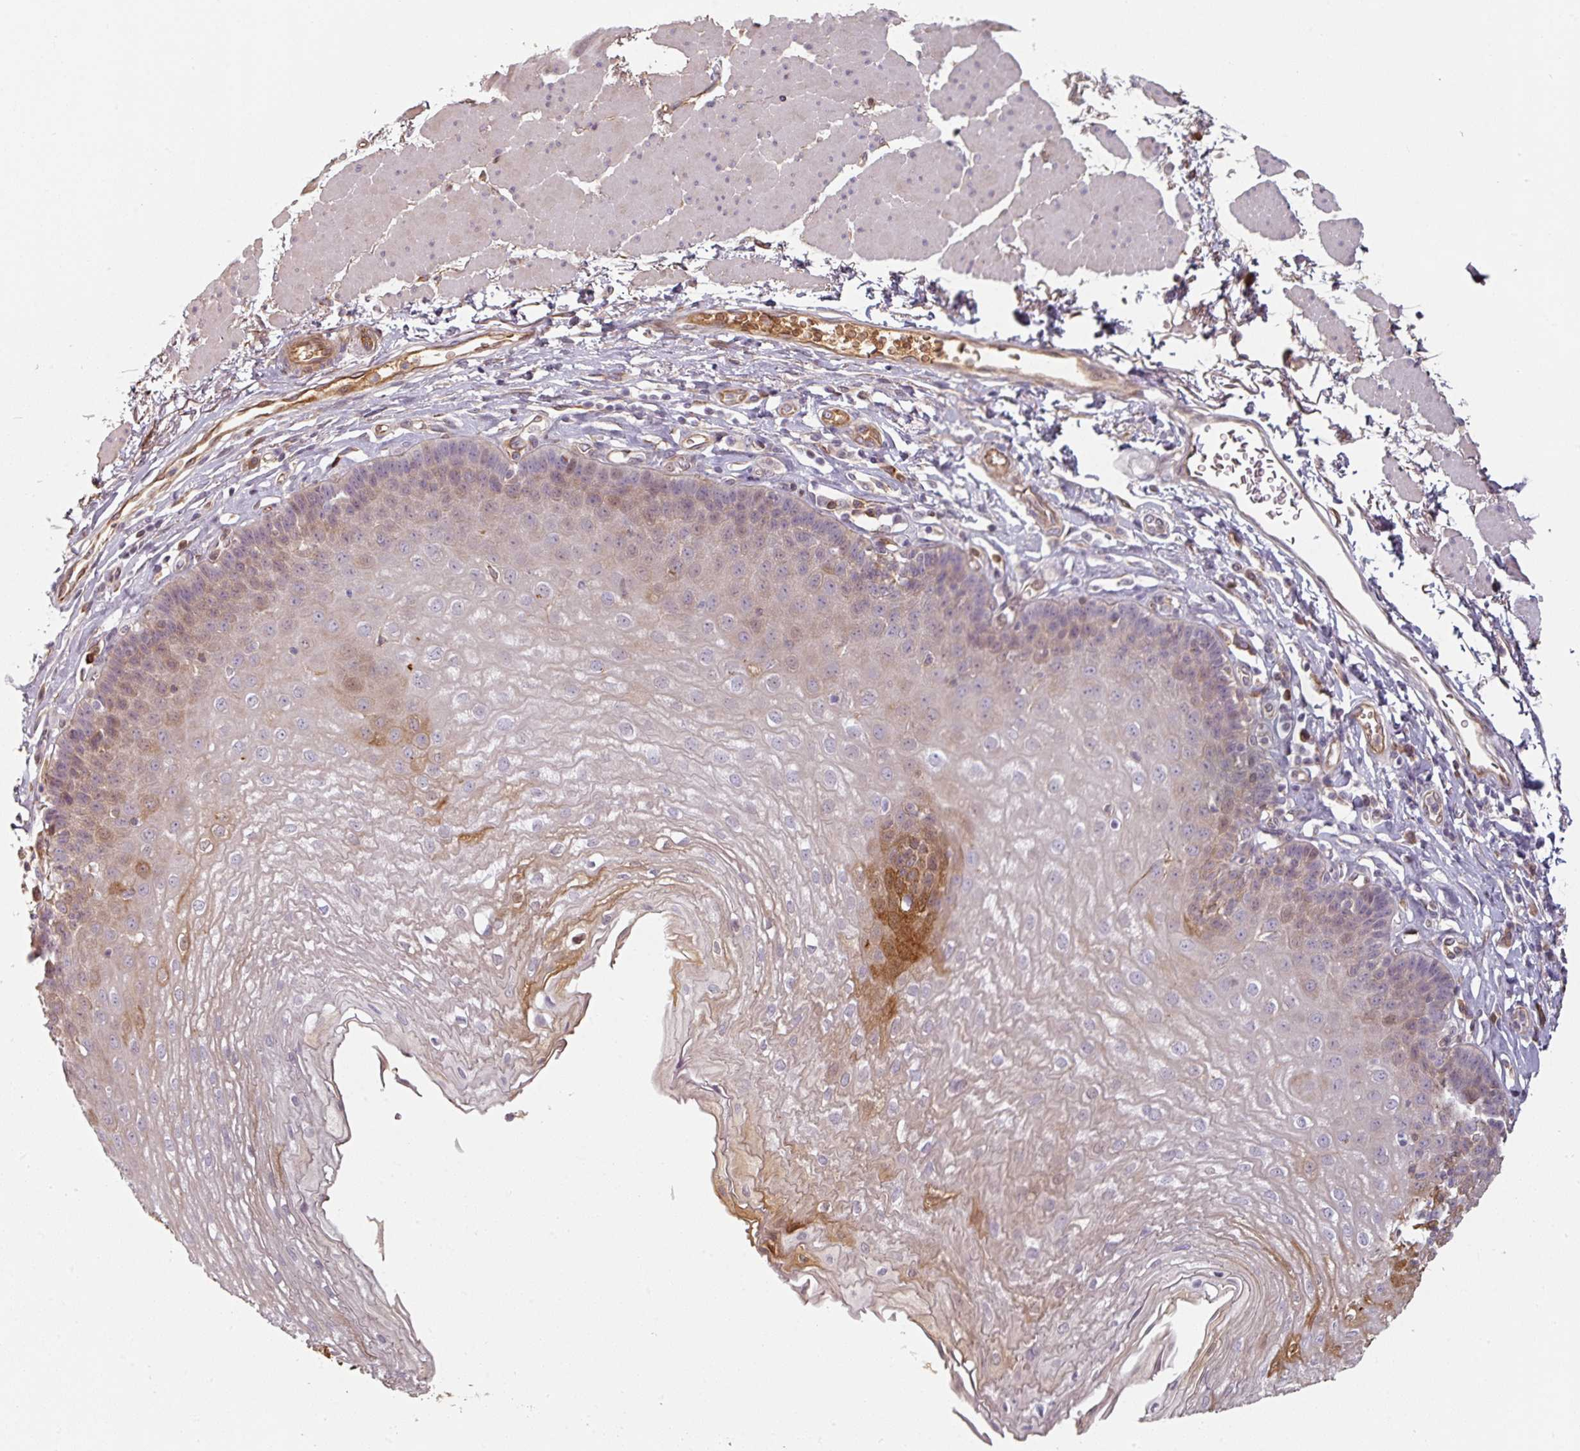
{"staining": {"intensity": "moderate", "quantity": "<25%", "location": "cytoplasmic/membranous"}, "tissue": "esophagus", "cell_type": "Squamous epithelial cells", "image_type": "normal", "snomed": [{"axis": "morphology", "description": "Normal tissue, NOS"}, {"axis": "topography", "description": "Esophagus"}], "caption": "Esophagus stained for a protein (brown) shows moderate cytoplasmic/membranous positive staining in approximately <25% of squamous epithelial cells.", "gene": "CEP78", "patient": {"sex": "female", "age": 81}}